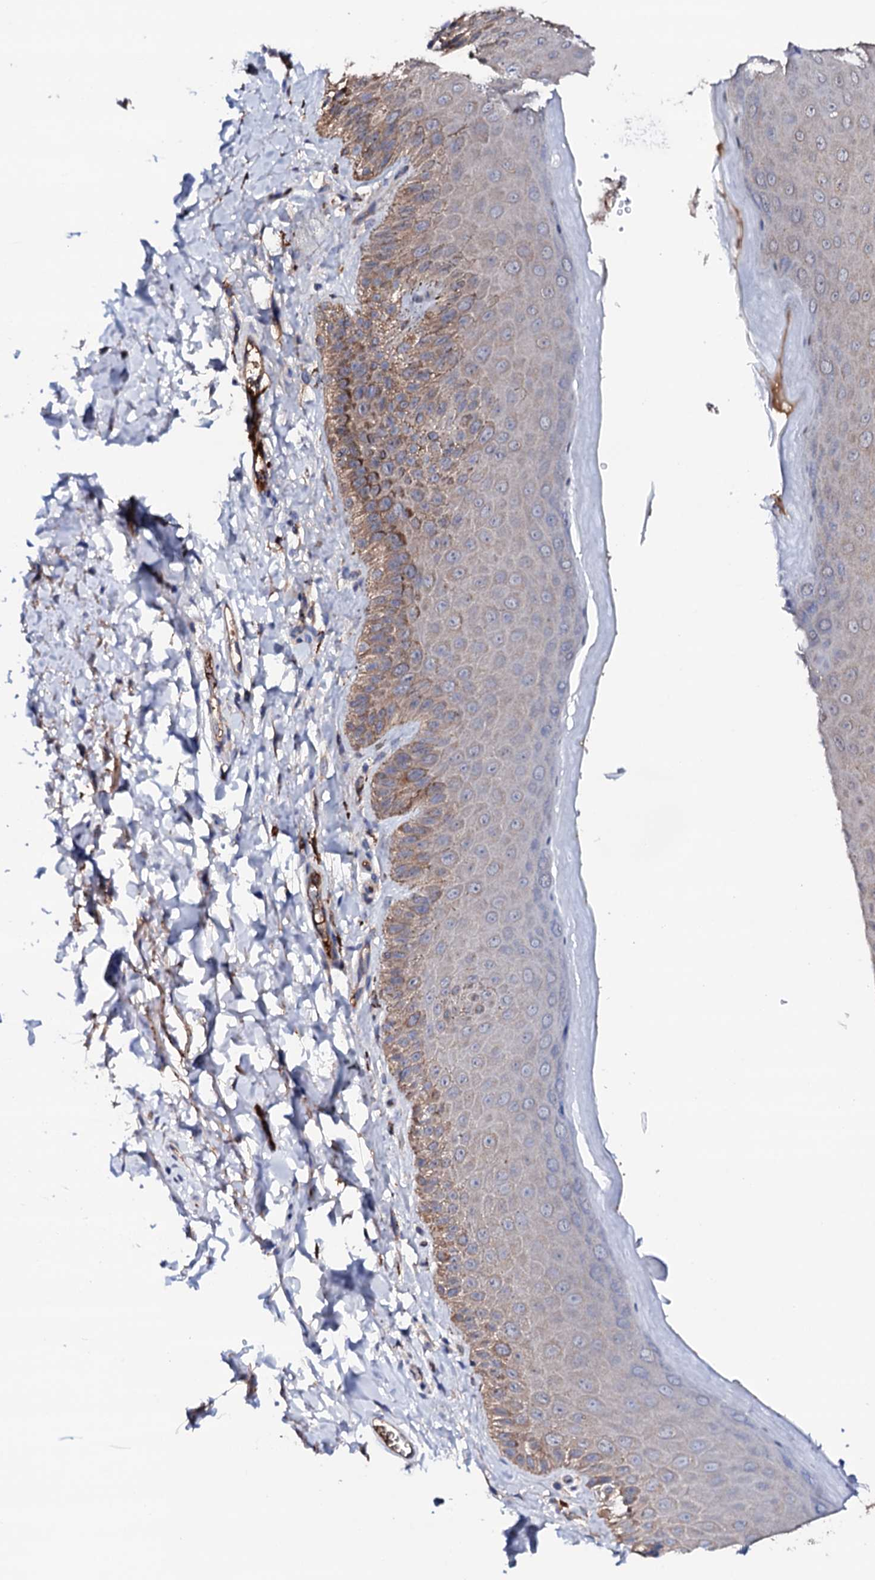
{"staining": {"intensity": "moderate", "quantity": "25%-75%", "location": "cytoplasmic/membranous"}, "tissue": "skin", "cell_type": "Epidermal cells", "image_type": "normal", "snomed": [{"axis": "morphology", "description": "Normal tissue, NOS"}, {"axis": "topography", "description": "Anal"}], "caption": "Protein staining of benign skin reveals moderate cytoplasmic/membranous staining in about 25%-75% of epidermal cells.", "gene": "TCAF2C", "patient": {"sex": "male", "age": 44}}